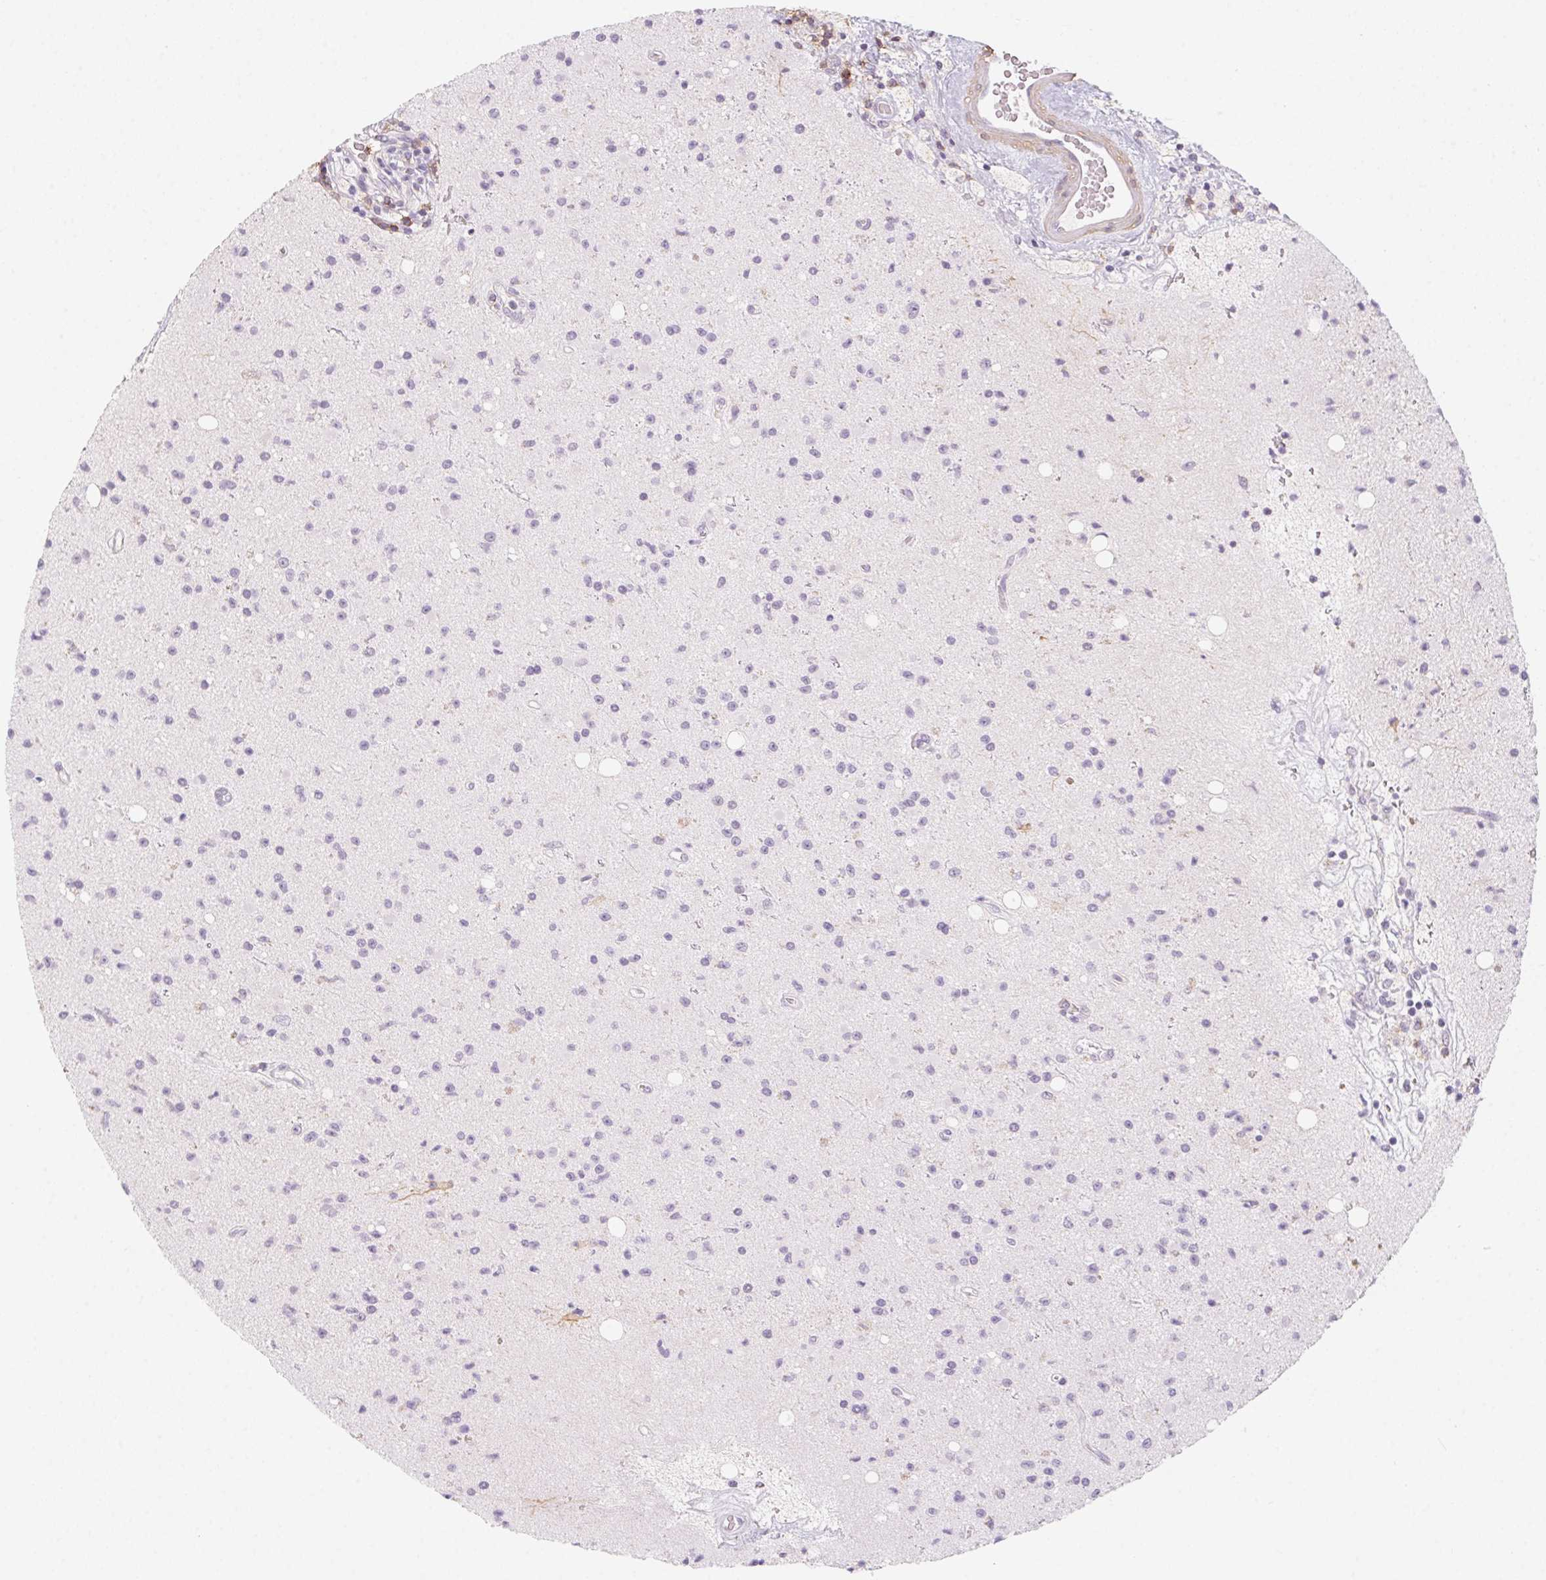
{"staining": {"intensity": "negative", "quantity": "none", "location": "none"}, "tissue": "glioma", "cell_type": "Tumor cells", "image_type": "cancer", "snomed": [{"axis": "morphology", "description": "Glioma, malignant, High grade"}, {"axis": "topography", "description": "Brain"}], "caption": "Human glioma stained for a protein using immunohistochemistry (IHC) demonstrates no positivity in tumor cells.", "gene": "PRPH", "patient": {"sex": "male", "age": 36}}